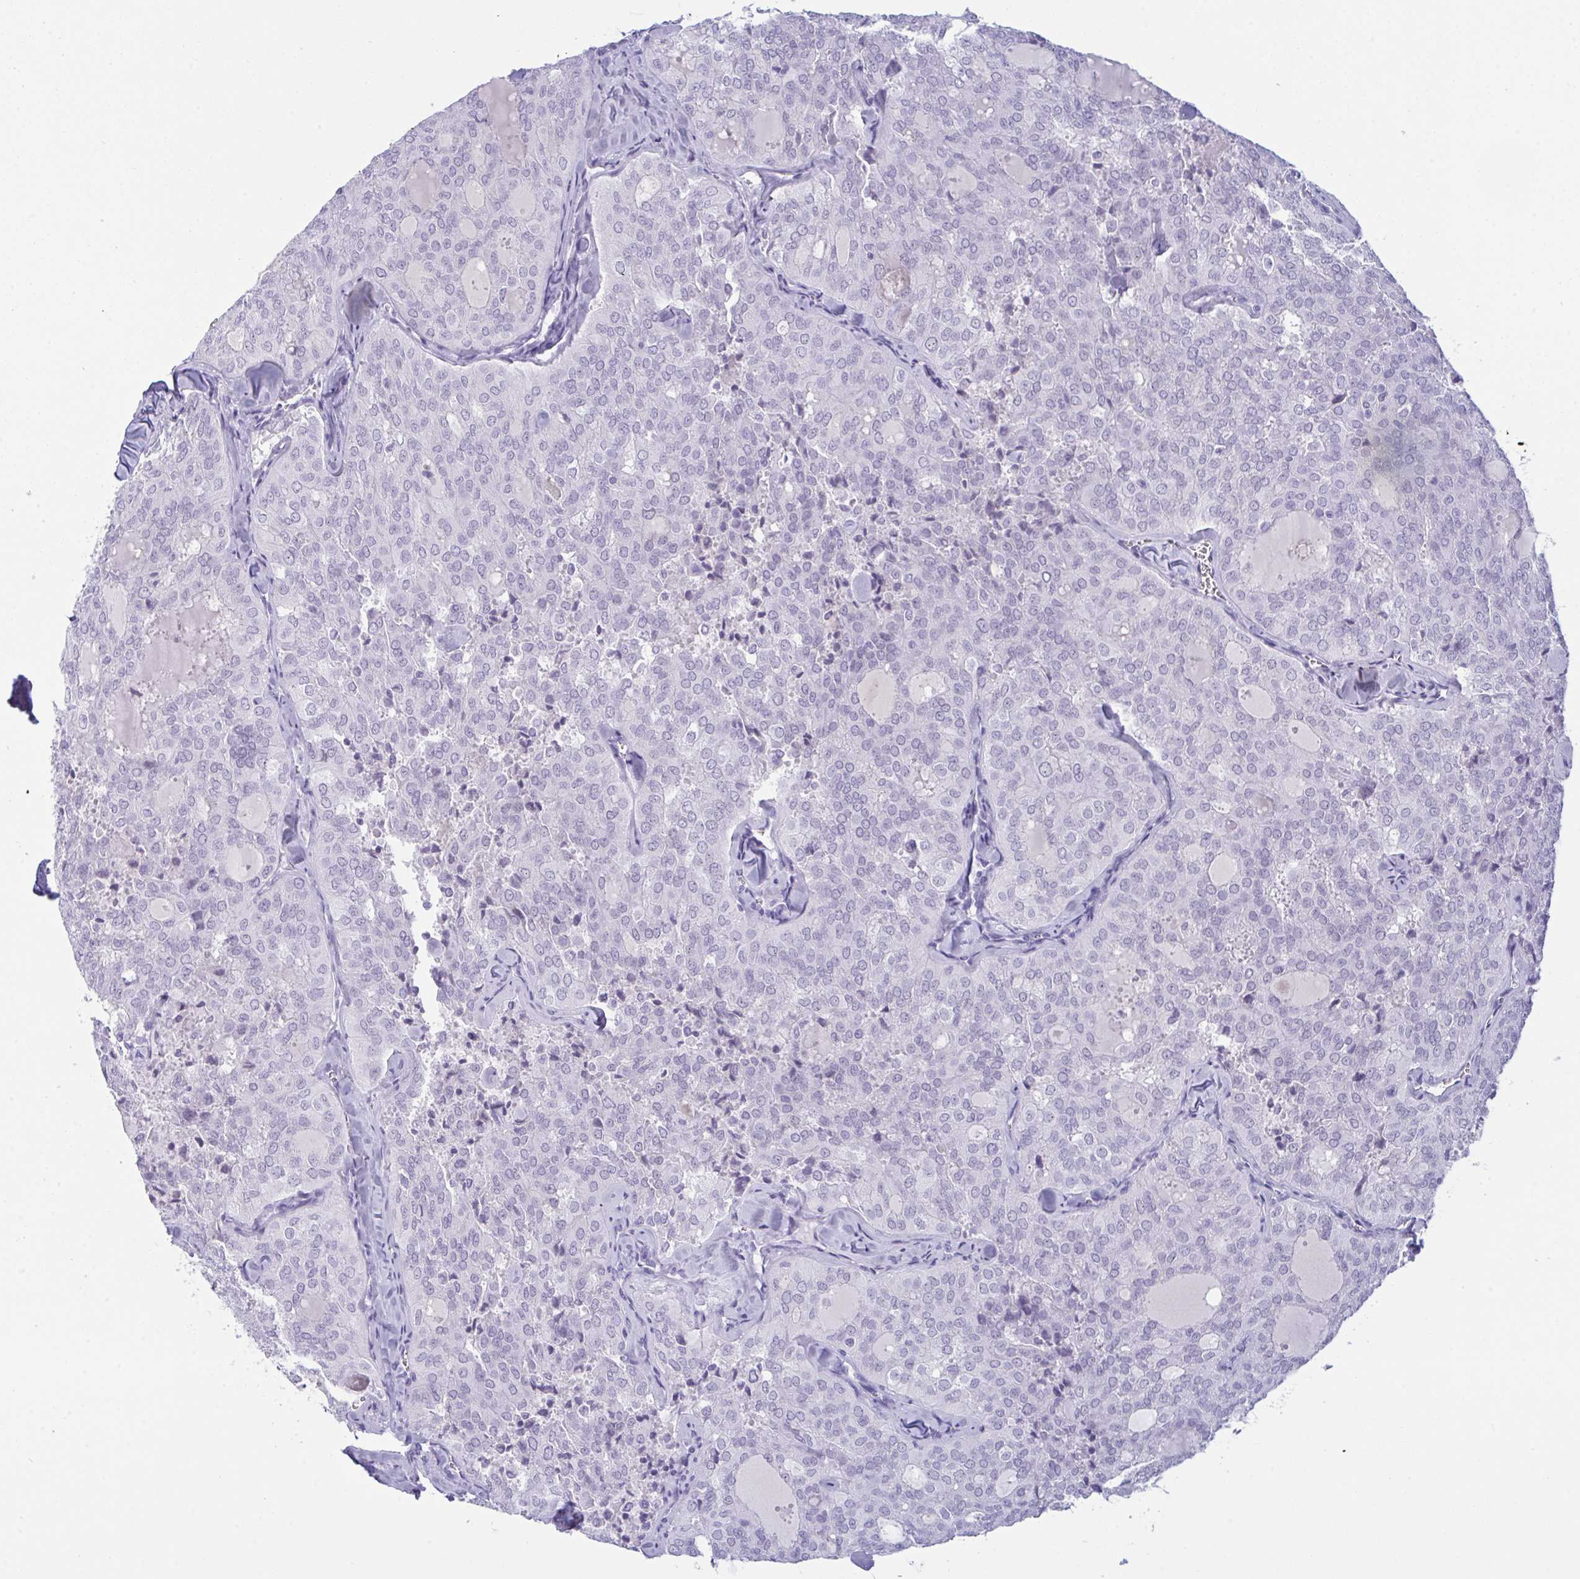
{"staining": {"intensity": "negative", "quantity": "none", "location": "none"}, "tissue": "thyroid cancer", "cell_type": "Tumor cells", "image_type": "cancer", "snomed": [{"axis": "morphology", "description": "Follicular adenoma carcinoma, NOS"}, {"axis": "topography", "description": "Thyroid gland"}], "caption": "Immunohistochemical staining of human follicular adenoma carcinoma (thyroid) exhibits no significant expression in tumor cells.", "gene": "PRDM9", "patient": {"sex": "male", "age": 75}}